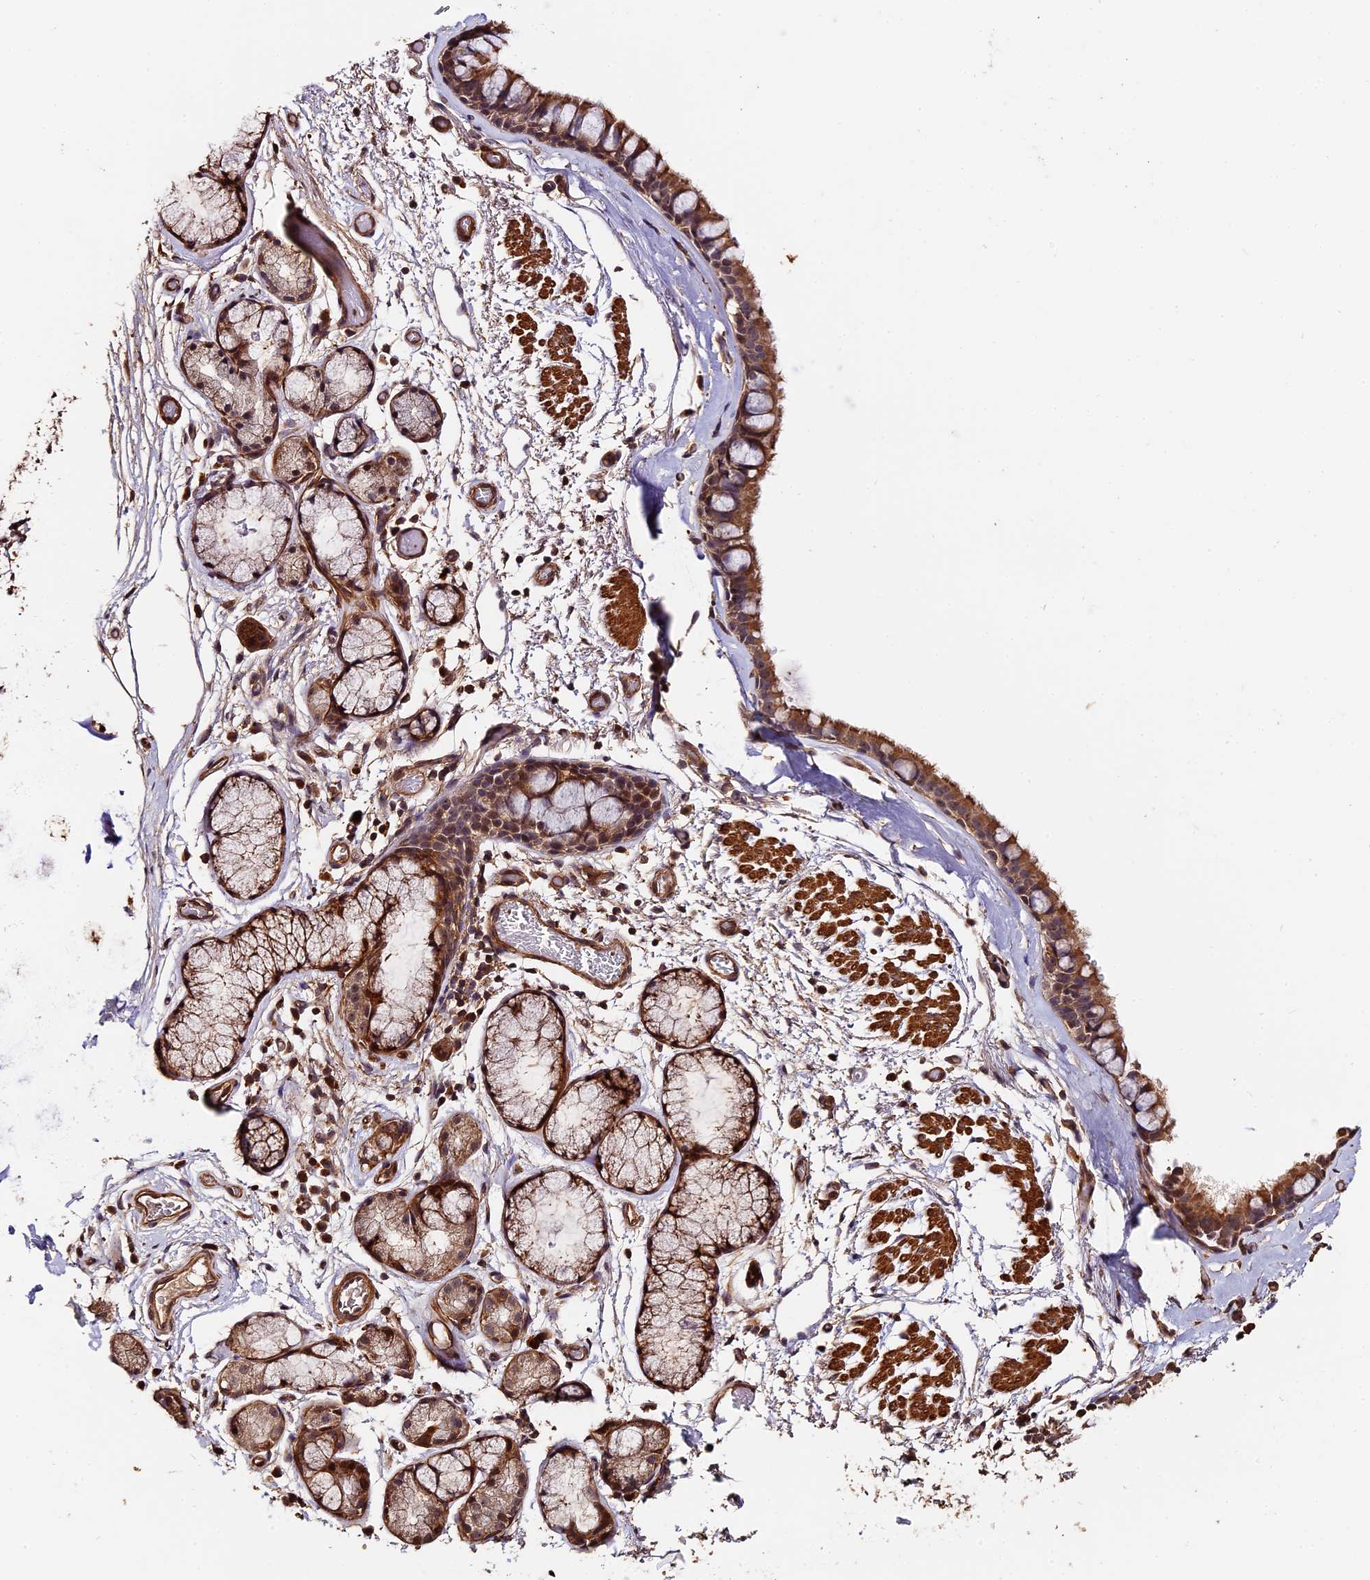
{"staining": {"intensity": "strong", "quantity": ">75%", "location": "cytoplasmic/membranous"}, "tissue": "bronchus", "cell_type": "Respiratory epithelial cells", "image_type": "normal", "snomed": [{"axis": "morphology", "description": "Normal tissue, NOS"}, {"axis": "topography", "description": "Bronchus"}], "caption": "Immunohistochemistry (DAB) staining of benign human bronchus reveals strong cytoplasmic/membranous protein staining in about >75% of respiratory epithelial cells. The staining was performed using DAB (3,3'-diaminobenzidine) to visualize the protein expression in brown, while the nuclei were stained in blue with hematoxylin (Magnification: 20x).", "gene": "MMP15", "patient": {"sex": "male", "age": 65}}